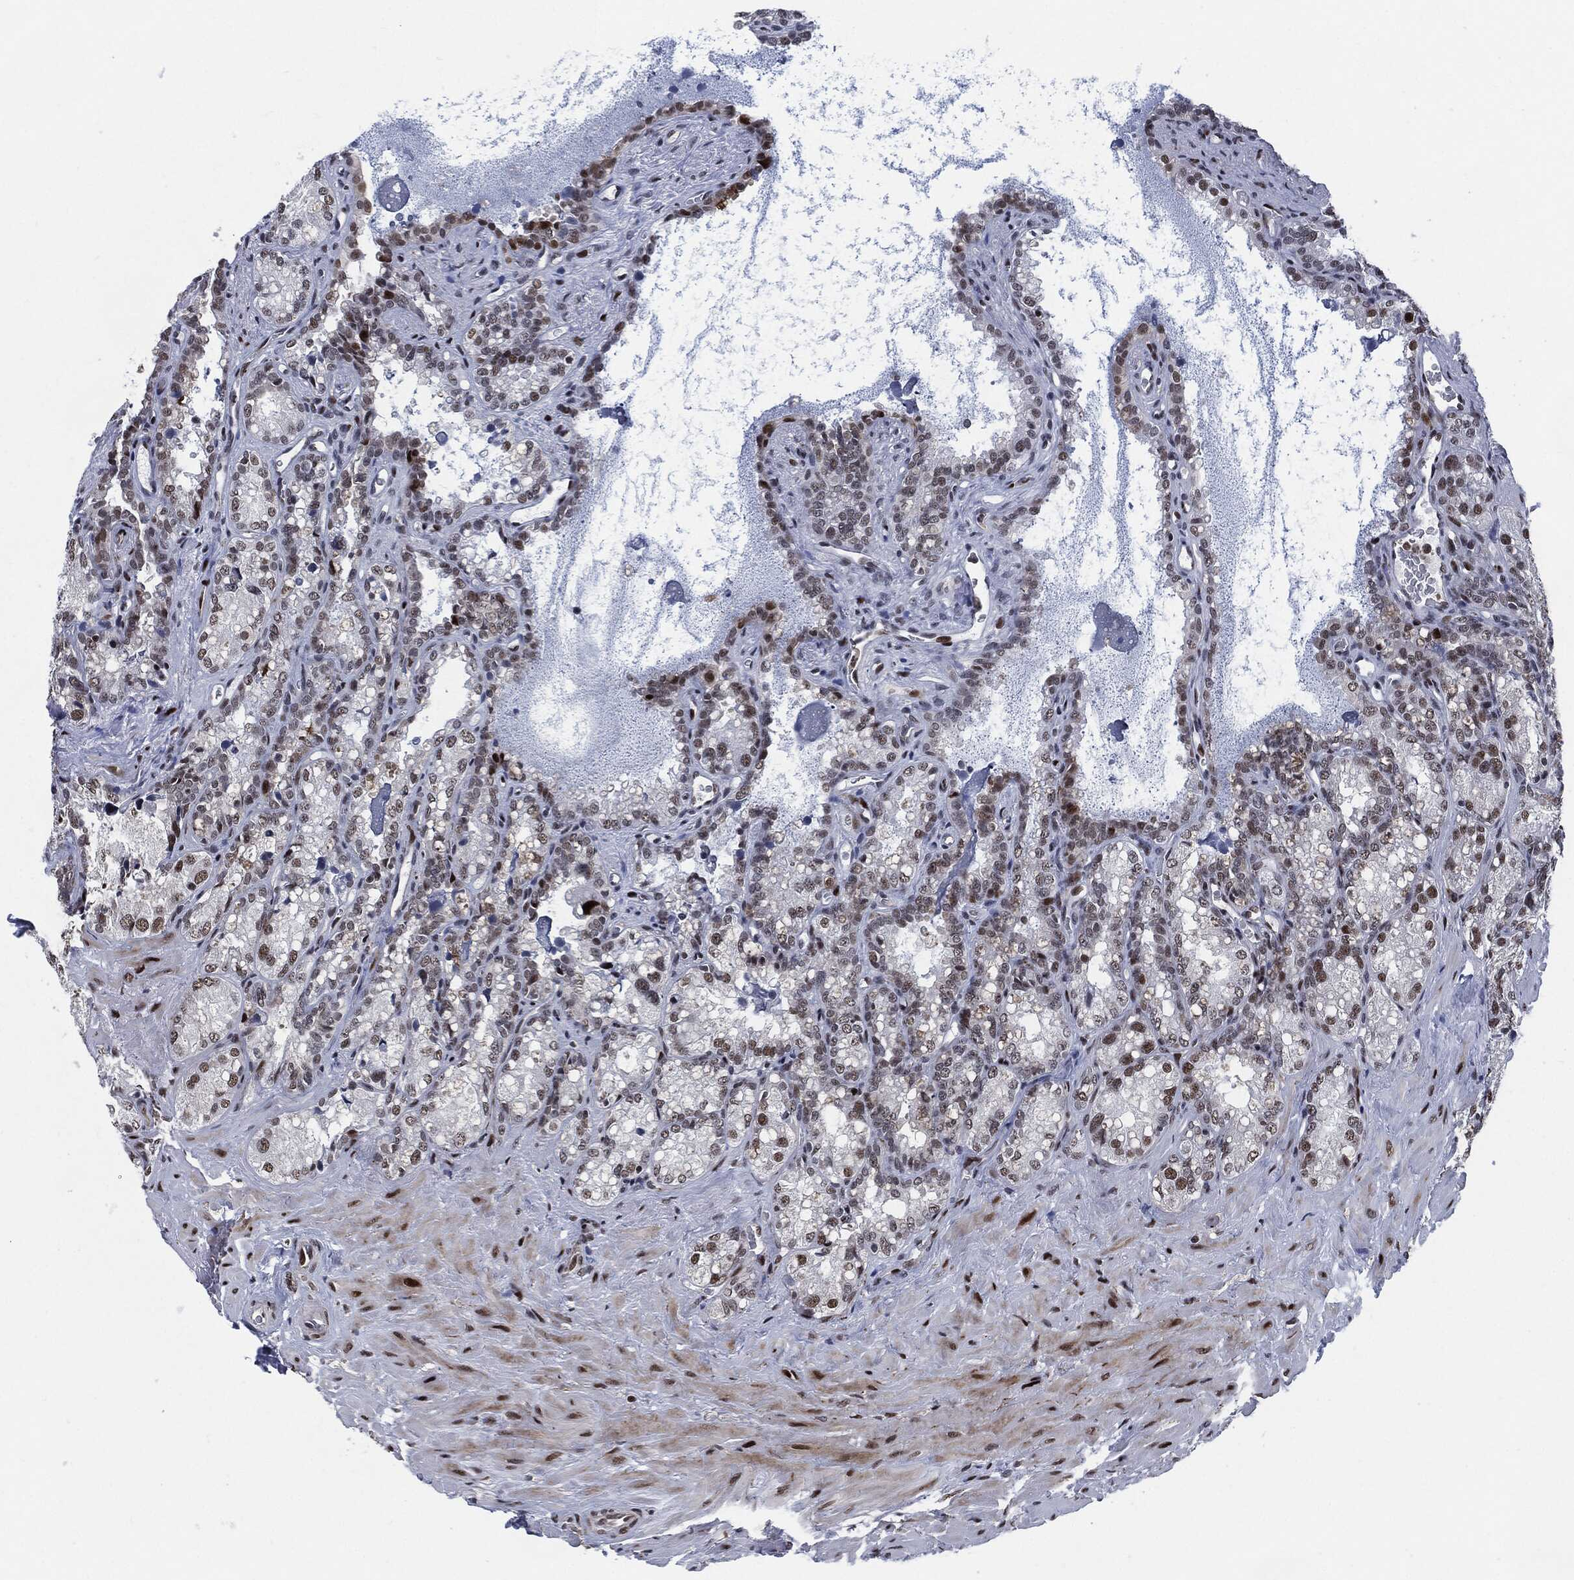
{"staining": {"intensity": "moderate", "quantity": "<25%", "location": "nuclear"}, "tissue": "seminal vesicle", "cell_type": "Glandular cells", "image_type": "normal", "snomed": [{"axis": "morphology", "description": "Normal tissue, NOS"}, {"axis": "topography", "description": "Seminal veicle"}], "caption": "Seminal vesicle stained with immunohistochemistry (IHC) displays moderate nuclear positivity in approximately <25% of glandular cells.", "gene": "AKT2", "patient": {"sex": "male", "age": 68}}